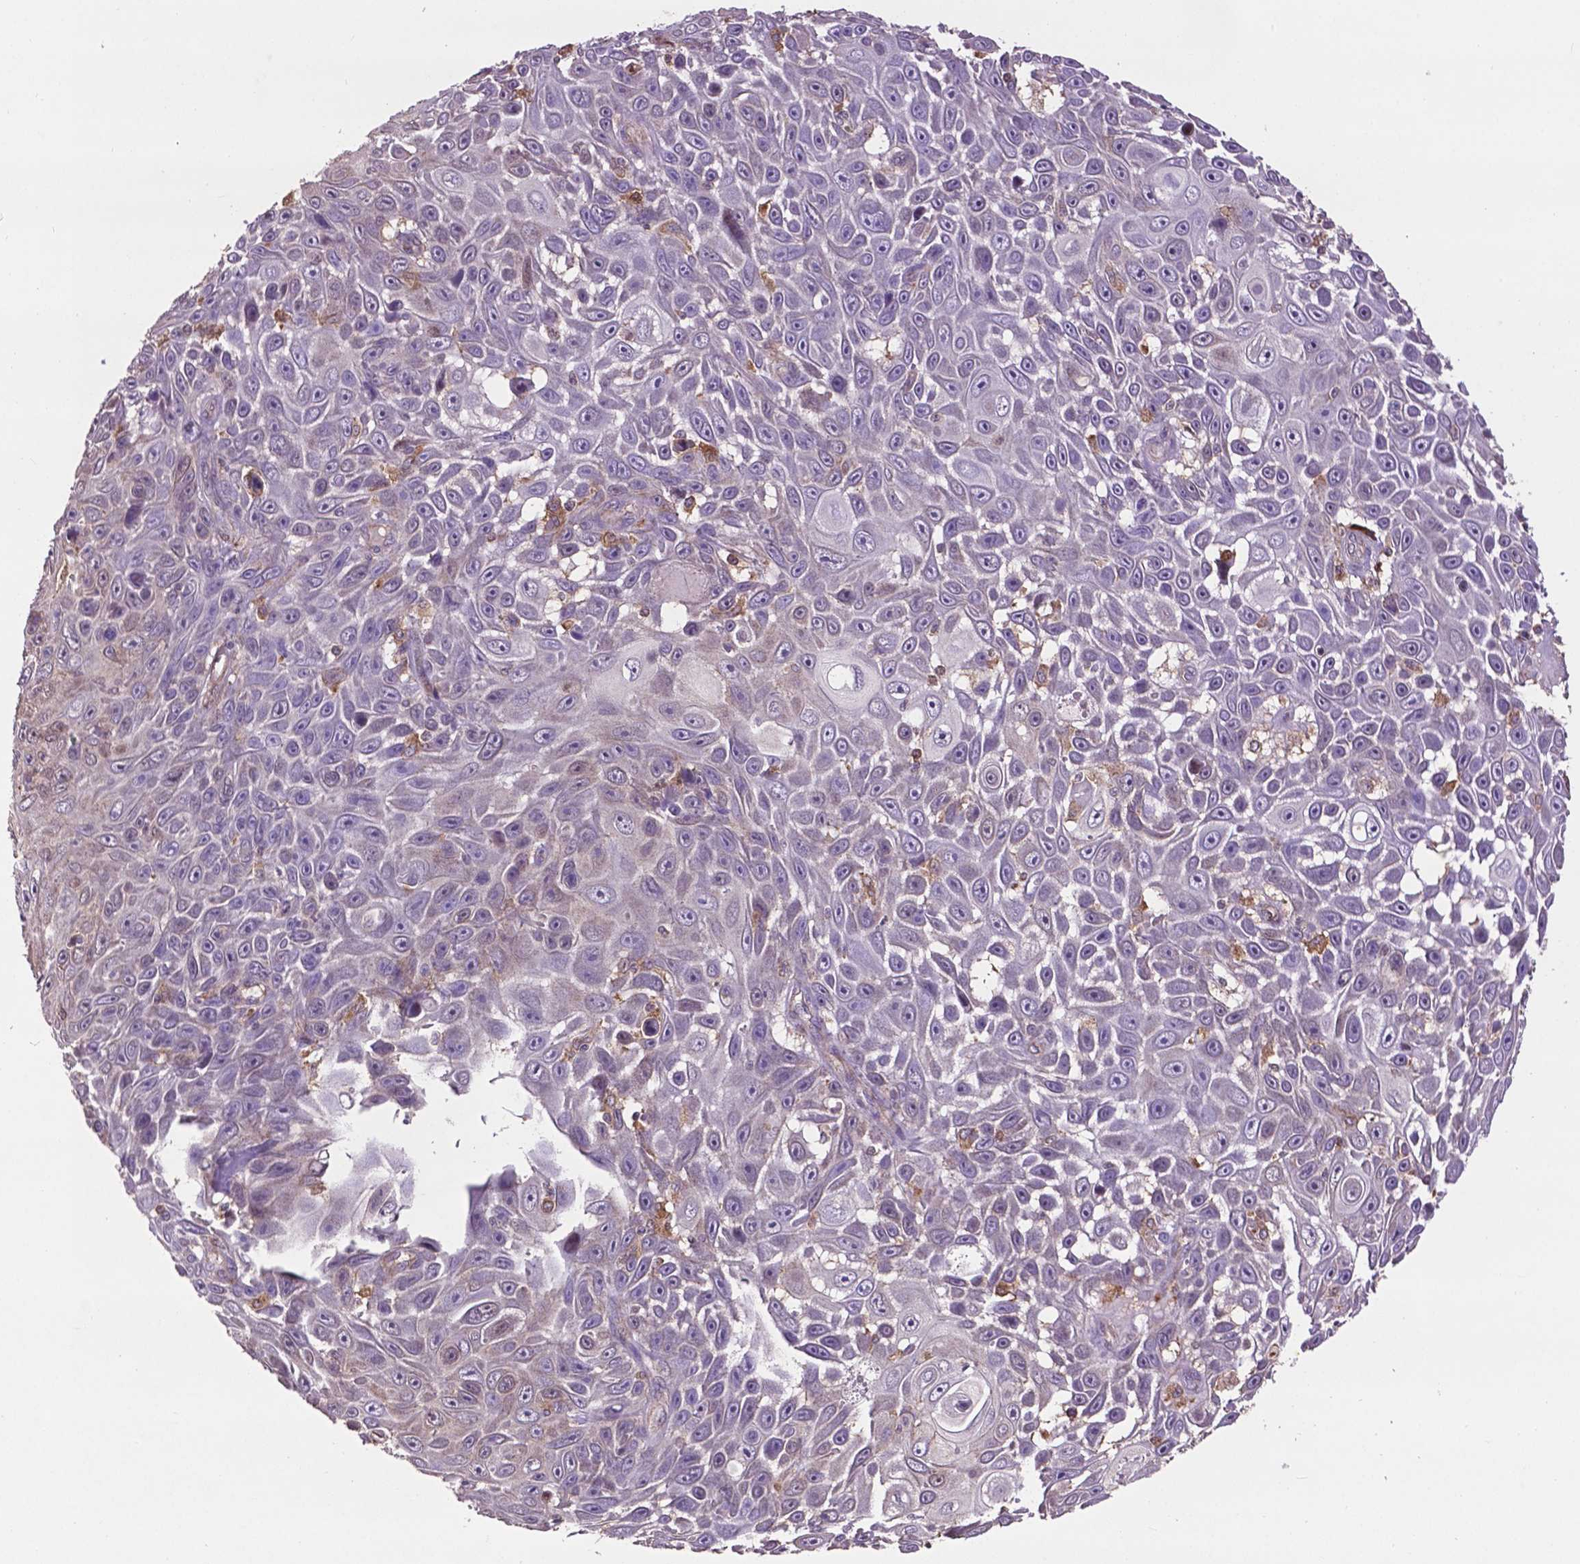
{"staining": {"intensity": "negative", "quantity": "none", "location": "none"}, "tissue": "skin cancer", "cell_type": "Tumor cells", "image_type": "cancer", "snomed": [{"axis": "morphology", "description": "Squamous cell carcinoma, NOS"}, {"axis": "topography", "description": "Skin"}], "caption": "Tumor cells show no significant protein staining in skin cancer (squamous cell carcinoma).", "gene": "SMAD3", "patient": {"sex": "male", "age": 82}}